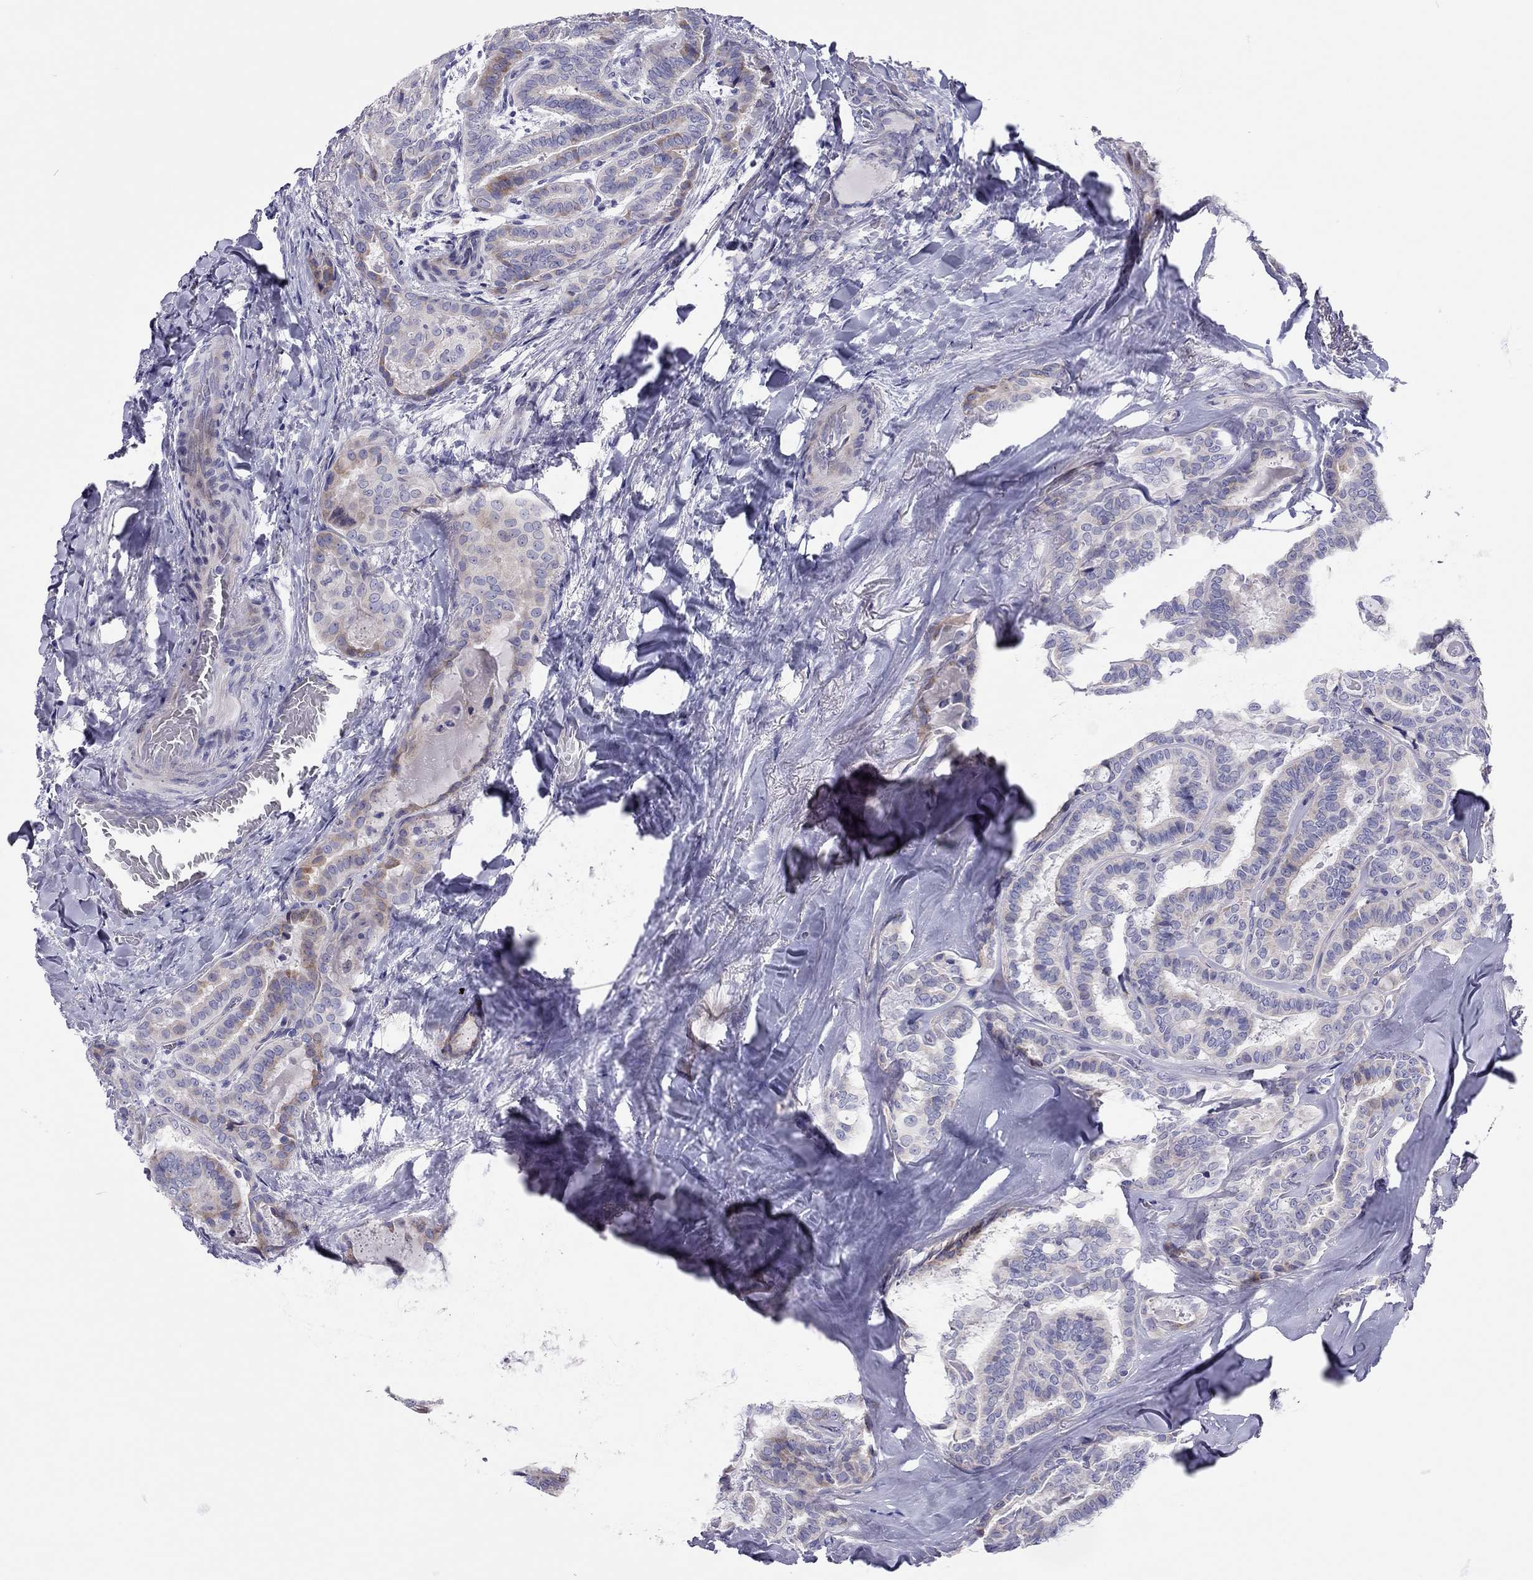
{"staining": {"intensity": "moderate", "quantity": "25%-75%", "location": "cytoplasmic/membranous"}, "tissue": "thyroid cancer", "cell_type": "Tumor cells", "image_type": "cancer", "snomed": [{"axis": "morphology", "description": "Papillary adenocarcinoma, NOS"}, {"axis": "topography", "description": "Thyroid gland"}], "caption": "Moderate cytoplasmic/membranous protein staining is present in approximately 25%-75% of tumor cells in thyroid cancer (papillary adenocarcinoma).", "gene": "SCARB1", "patient": {"sex": "female", "age": 39}}